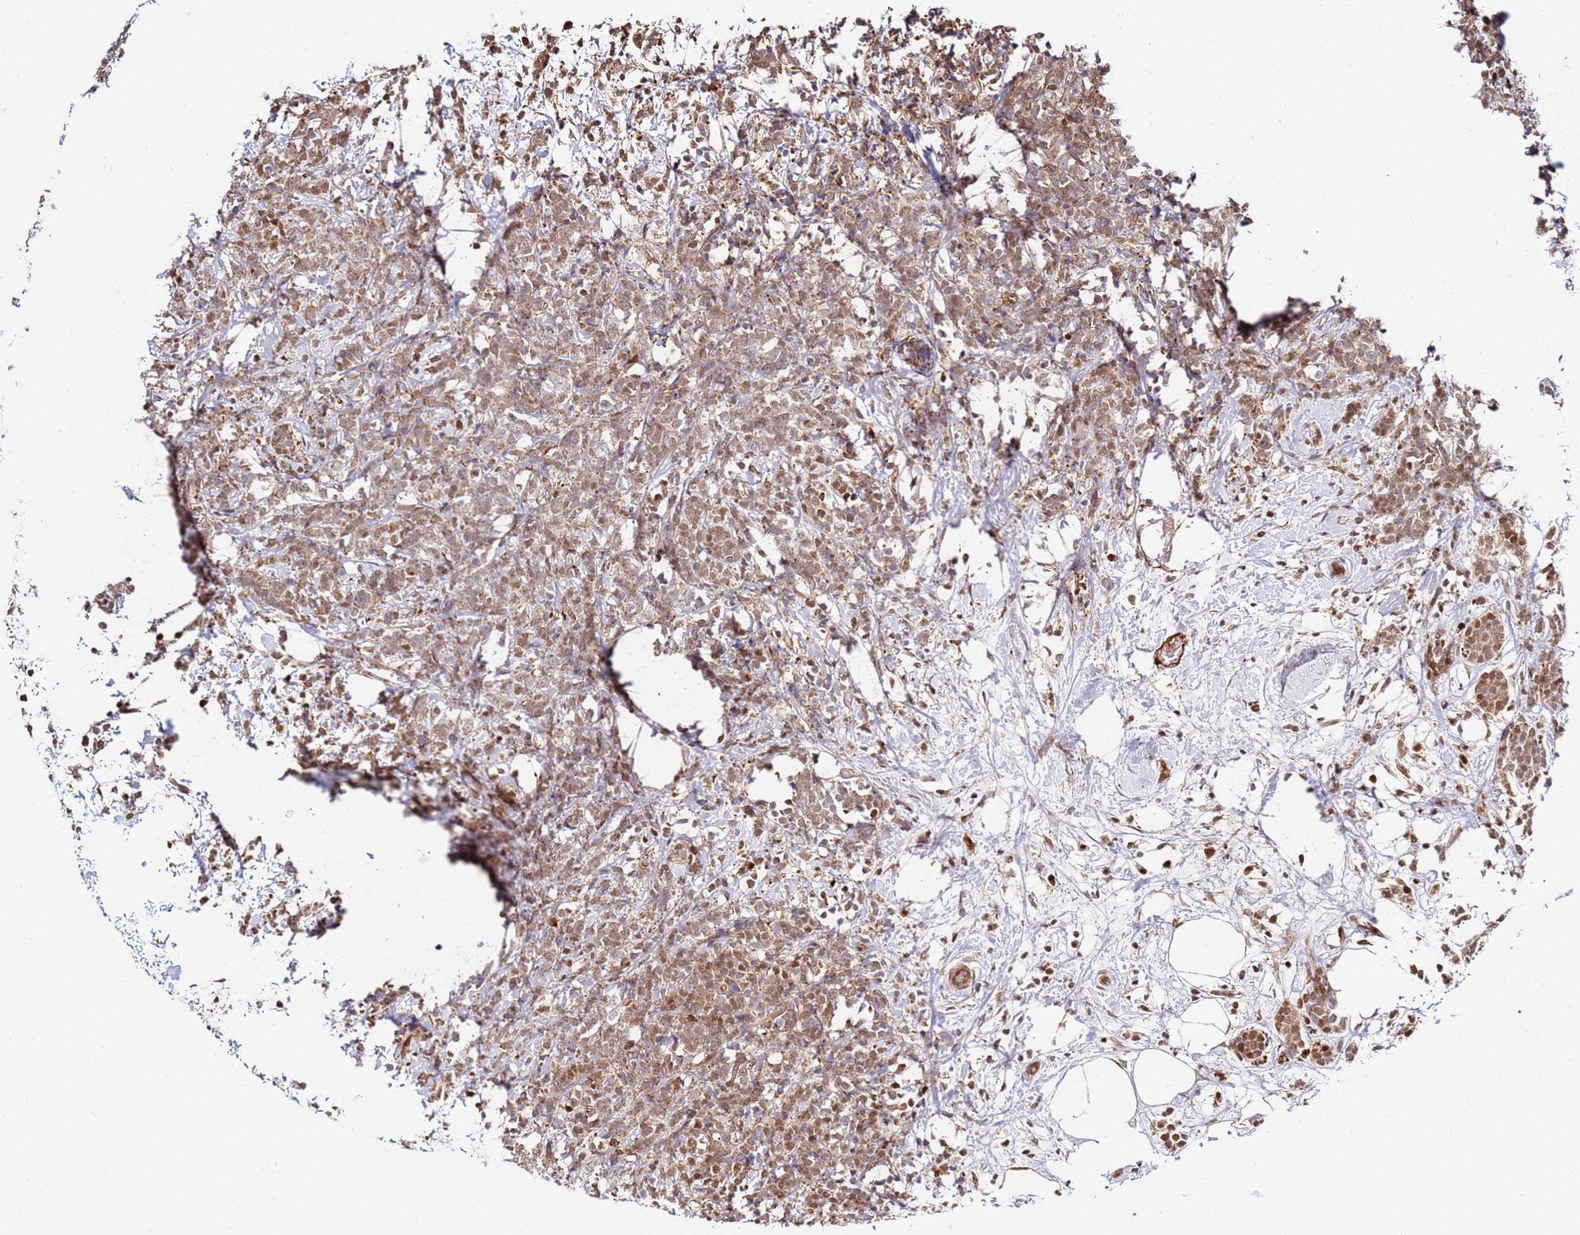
{"staining": {"intensity": "moderate", "quantity": ">75%", "location": "cytoplasmic/membranous,nuclear"}, "tissue": "breast cancer", "cell_type": "Tumor cells", "image_type": "cancer", "snomed": [{"axis": "morphology", "description": "Lobular carcinoma"}, {"axis": "topography", "description": "Breast"}], "caption": "Immunohistochemical staining of breast cancer exhibits moderate cytoplasmic/membranous and nuclear protein staining in approximately >75% of tumor cells.", "gene": "SMOX", "patient": {"sex": "female", "age": 58}}